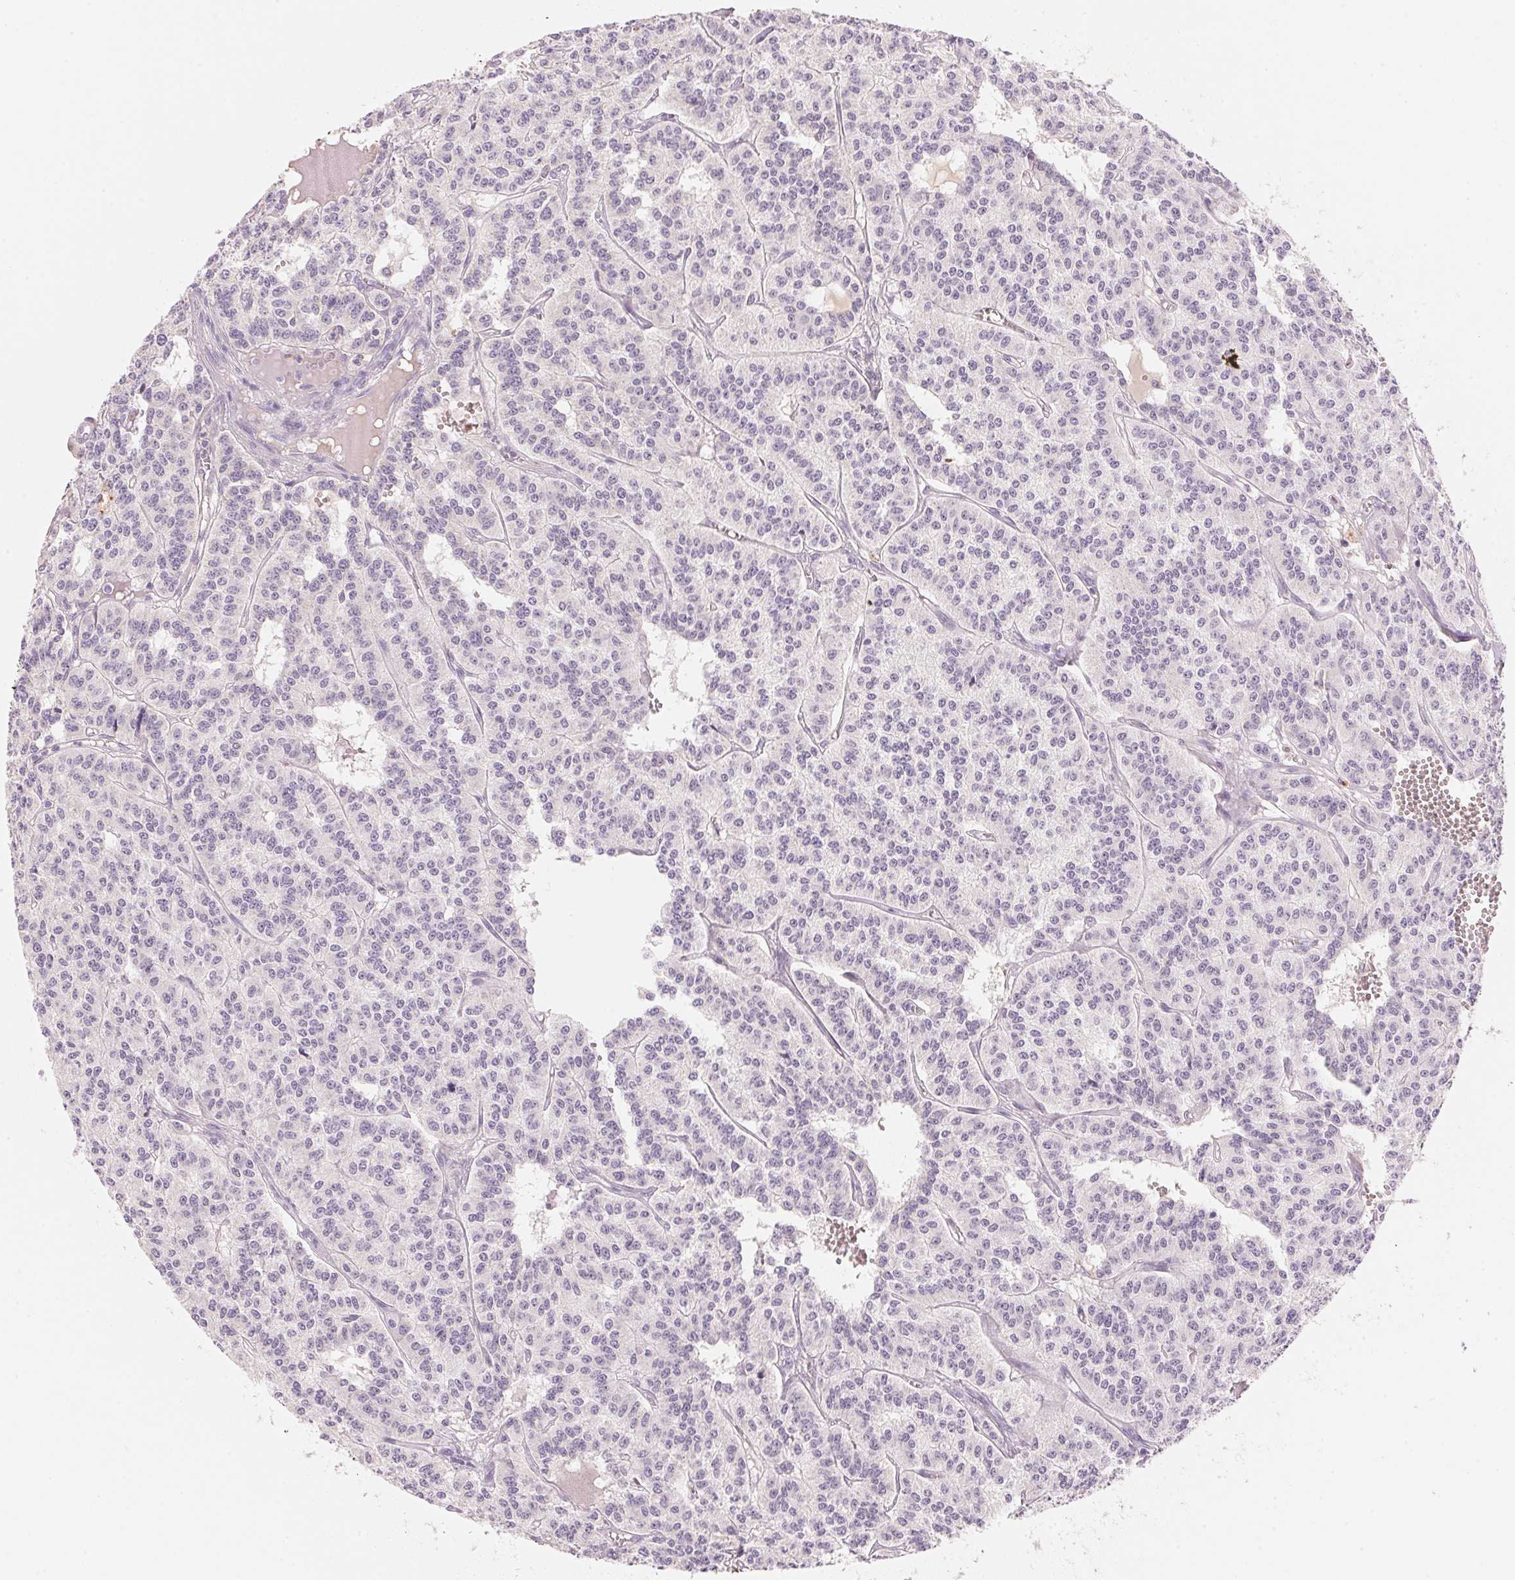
{"staining": {"intensity": "negative", "quantity": "none", "location": "none"}, "tissue": "carcinoid", "cell_type": "Tumor cells", "image_type": "cancer", "snomed": [{"axis": "morphology", "description": "Carcinoid, malignant, NOS"}, {"axis": "topography", "description": "Lung"}], "caption": "This is an immunohistochemistry histopathology image of human carcinoid. There is no staining in tumor cells.", "gene": "RMDN2", "patient": {"sex": "female", "age": 71}}